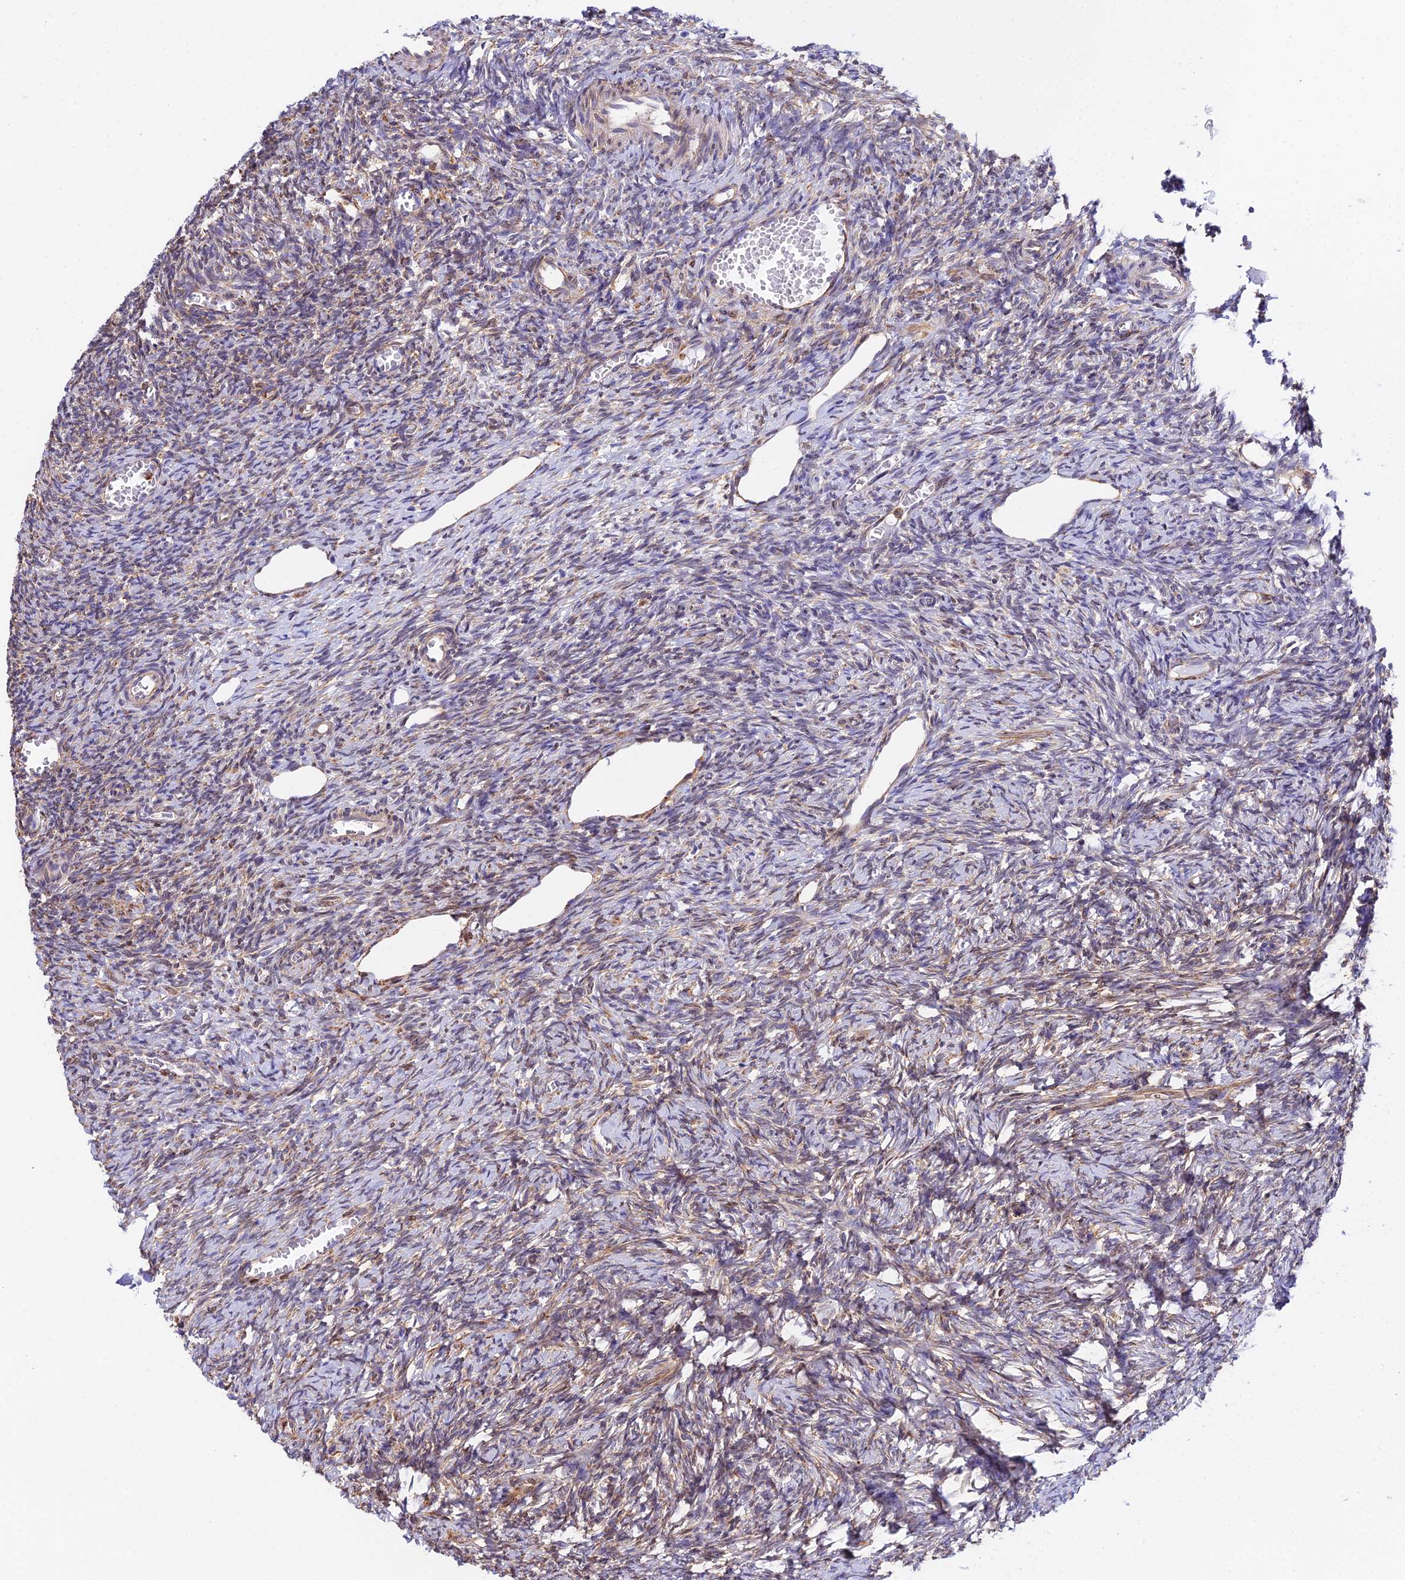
{"staining": {"intensity": "weak", "quantity": "<25%", "location": "cytoplasmic/membranous"}, "tissue": "ovary", "cell_type": "Ovarian stroma cells", "image_type": "normal", "snomed": [{"axis": "morphology", "description": "Normal tissue, NOS"}, {"axis": "topography", "description": "Ovary"}], "caption": "This is an immunohistochemistry (IHC) photomicrograph of benign human ovary. There is no expression in ovarian stroma cells.", "gene": "MXRA7", "patient": {"sex": "female", "age": 27}}